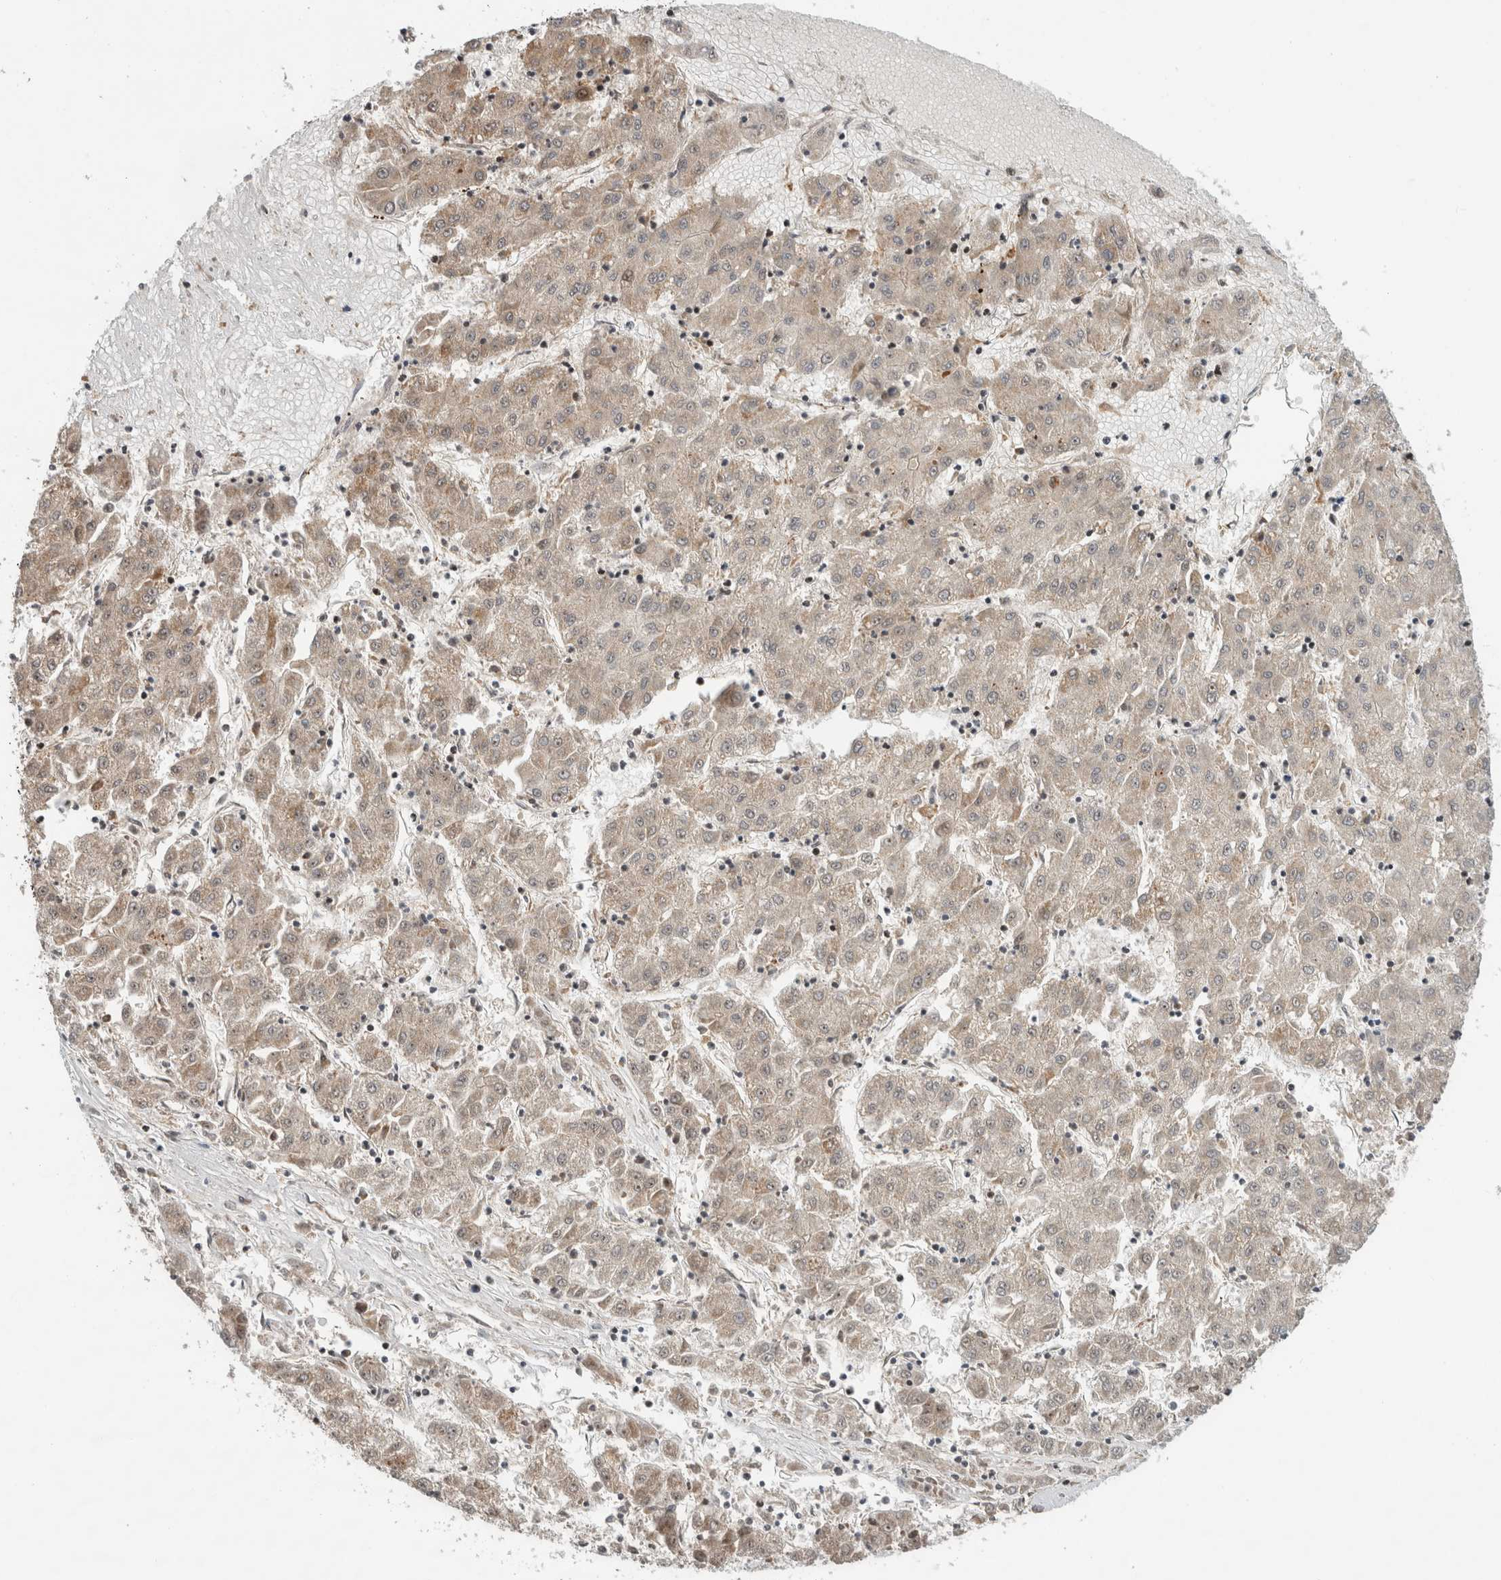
{"staining": {"intensity": "weak", "quantity": "25%-75%", "location": "cytoplasmic/membranous"}, "tissue": "liver cancer", "cell_type": "Tumor cells", "image_type": "cancer", "snomed": [{"axis": "morphology", "description": "Carcinoma, Hepatocellular, NOS"}, {"axis": "topography", "description": "Liver"}], "caption": "A micrograph of human hepatocellular carcinoma (liver) stained for a protein demonstrates weak cytoplasmic/membranous brown staining in tumor cells.", "gene": "INSRR", "patient": {"sex": "male", "age": 72}}